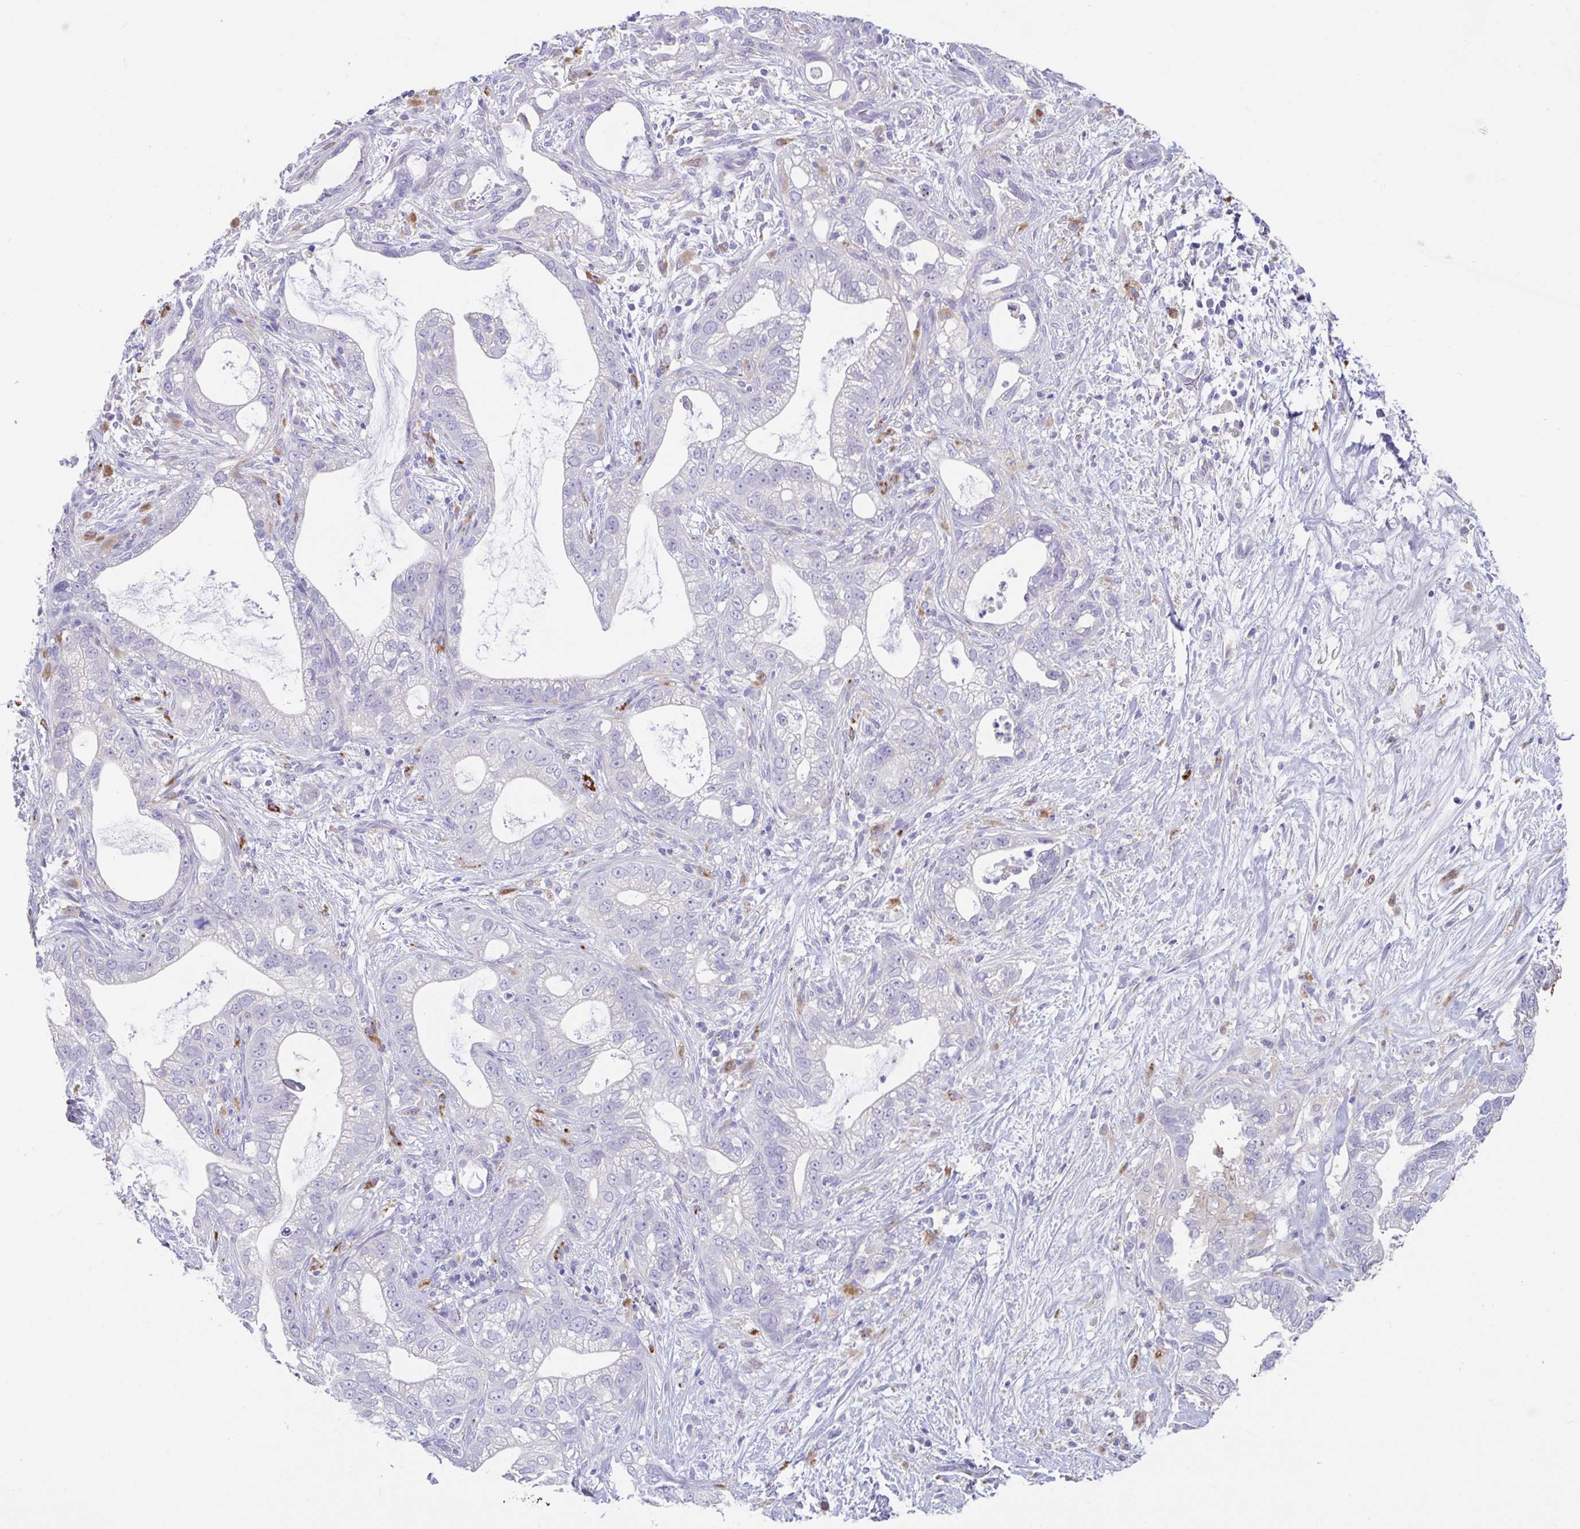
{"staining": {"intensity": "negative", "quantity": "none", "location": "none"}, "tissue": "pancreatic cancer", "cell_type": "Tumor cells", "image_type": "cancer", "snomed": [{"axis": "morphology", "description": "Adenocarcinoma, NOS"}, {"axis": "topography", "description": "Pancreas"}], "caption": "There is no significant expression in tumor cells of pancreatic adenocarcinoma.", "gene": "ZNF33A", "patient": {"sex": "male", "age": 70}}